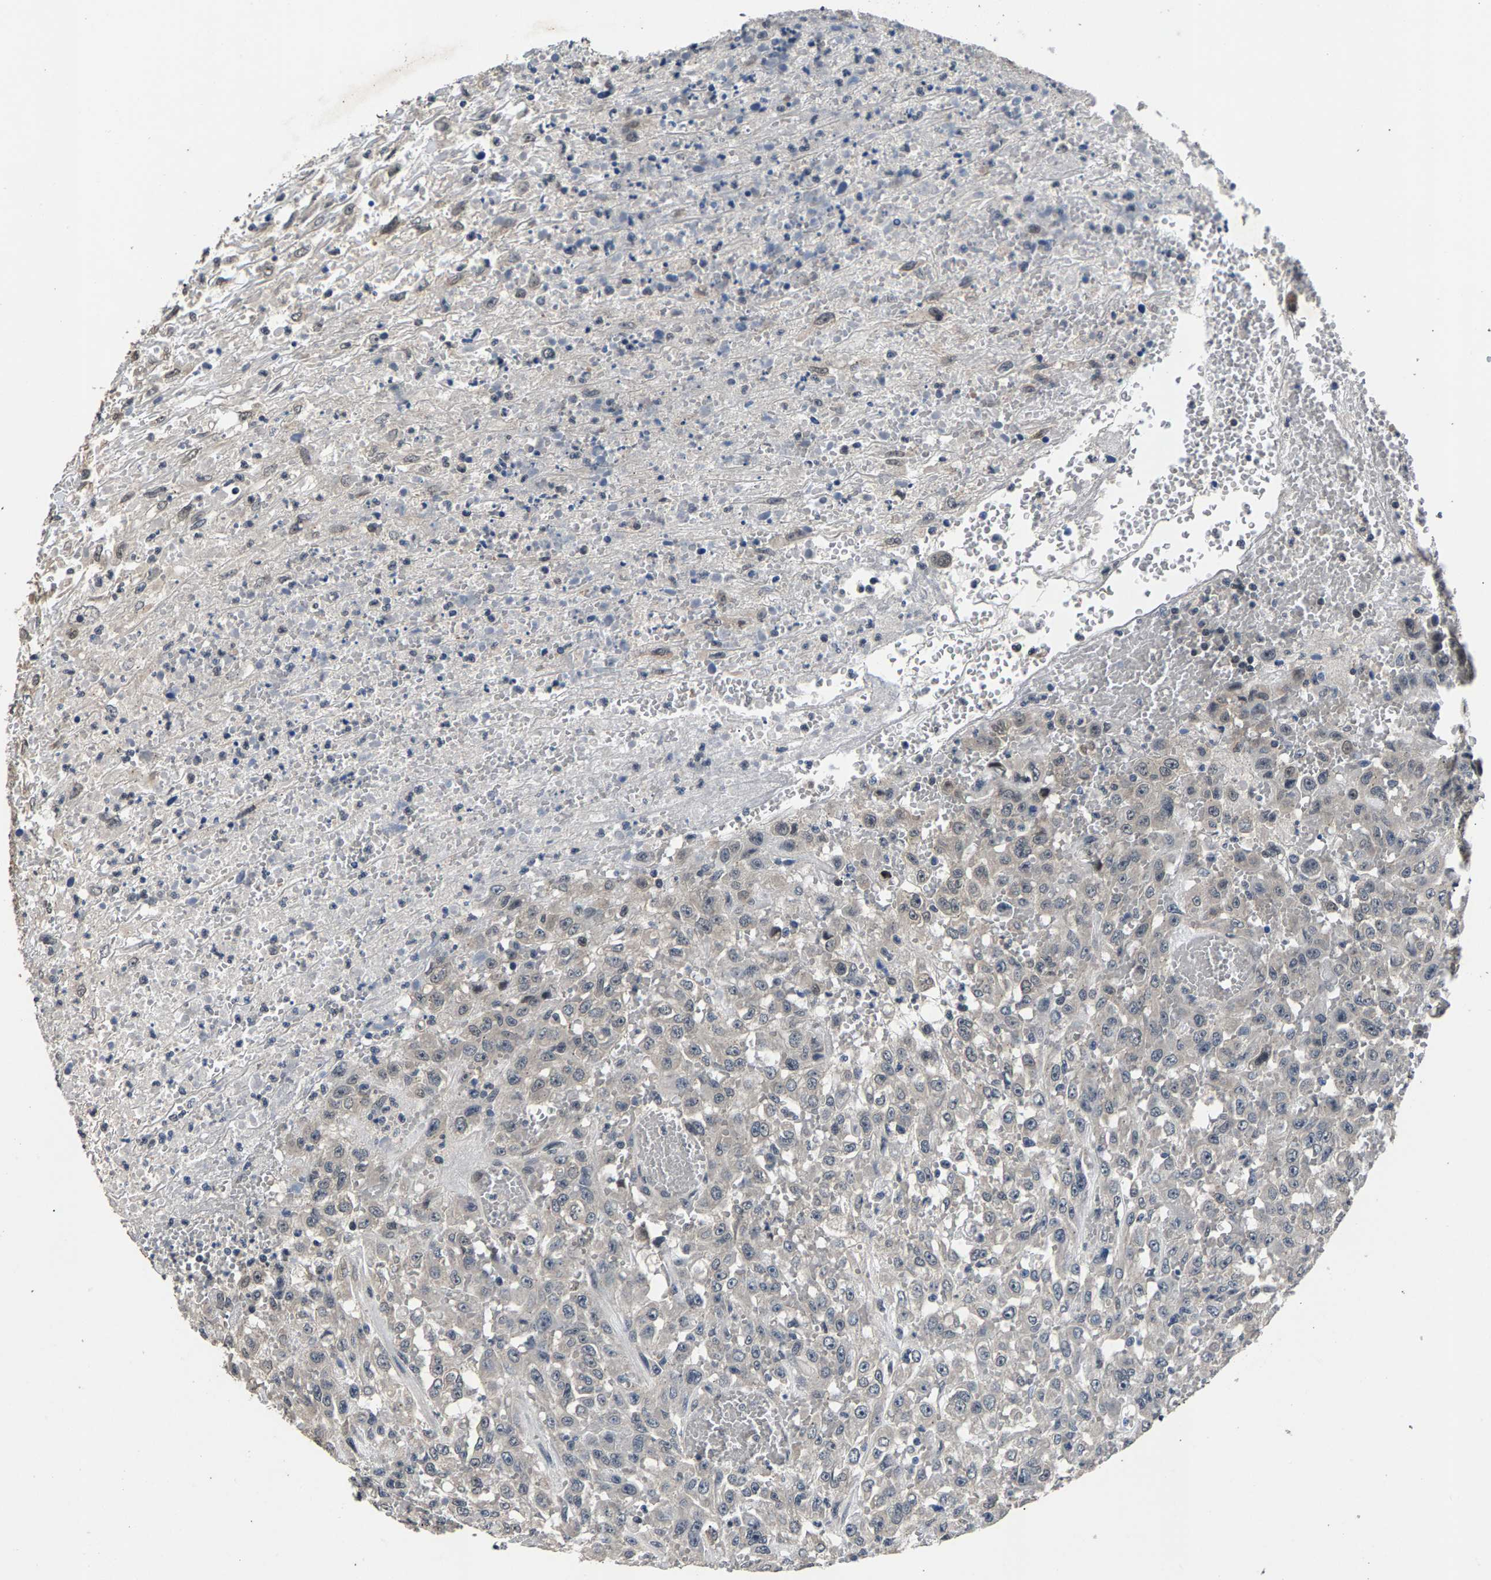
{"staining": {"intensity": "weak", "quantity": "<25%", "location": "nuclear"}, "tissue": "urothelial cancer", "cell_type": "Tumor cells", "image_type": "cancer", "snomed": [{"axis": "morphology", "description": "Urothelial carcinoma, High grade"}, {"axis": "topography", "description": "Urinary bladder"}], "caption": "Tumor cells are negative for brown protein staining in high-grade urothelial carcinoma.", "gene": "RBM33", "patient": {"sex": "male", "age": 46}}